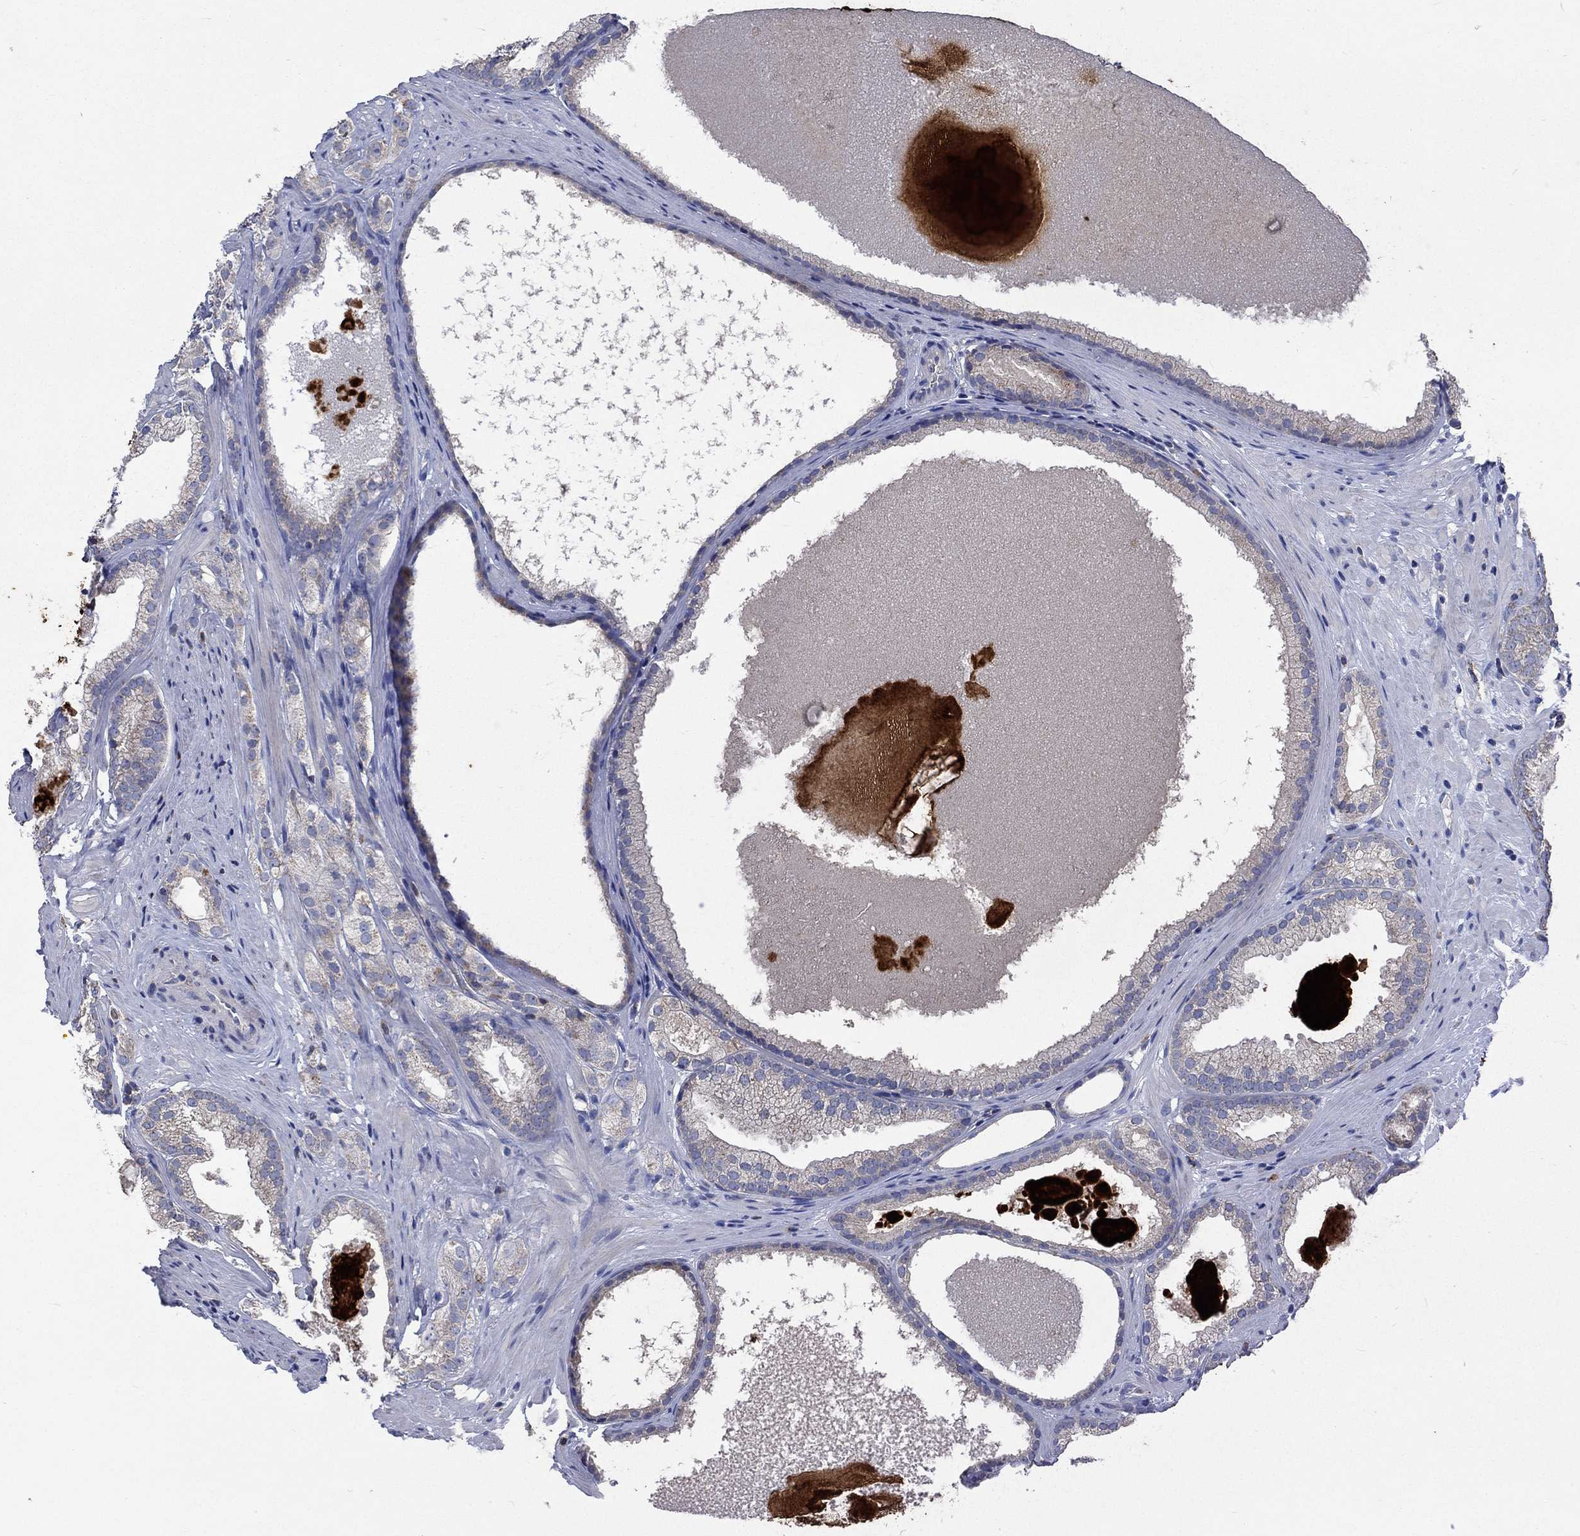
{"staining": {"intensity": "moderate", "quantity": "<25%", "location": "cytoplasmic/membranous"}, "tissue": "prostate cancer", "cell_type": "Tumor cells", "image_type": "cancer", "snomed": [{"axis": "morphology", "description": "Adenocarcinoma, High grade"}, {"axis": "topography", "description": "Prostate and seminal vesicle, NOS"}], "caption": "Immunohistochemistry (IHC) of human prostate high-grade adenocarcinoma displays low levels of moderate cytoplasmic/membranous positivity in approximately <25% of tumor cells.", "gene": "UGT8", "patient": {"sex": "male", "age": 62}}